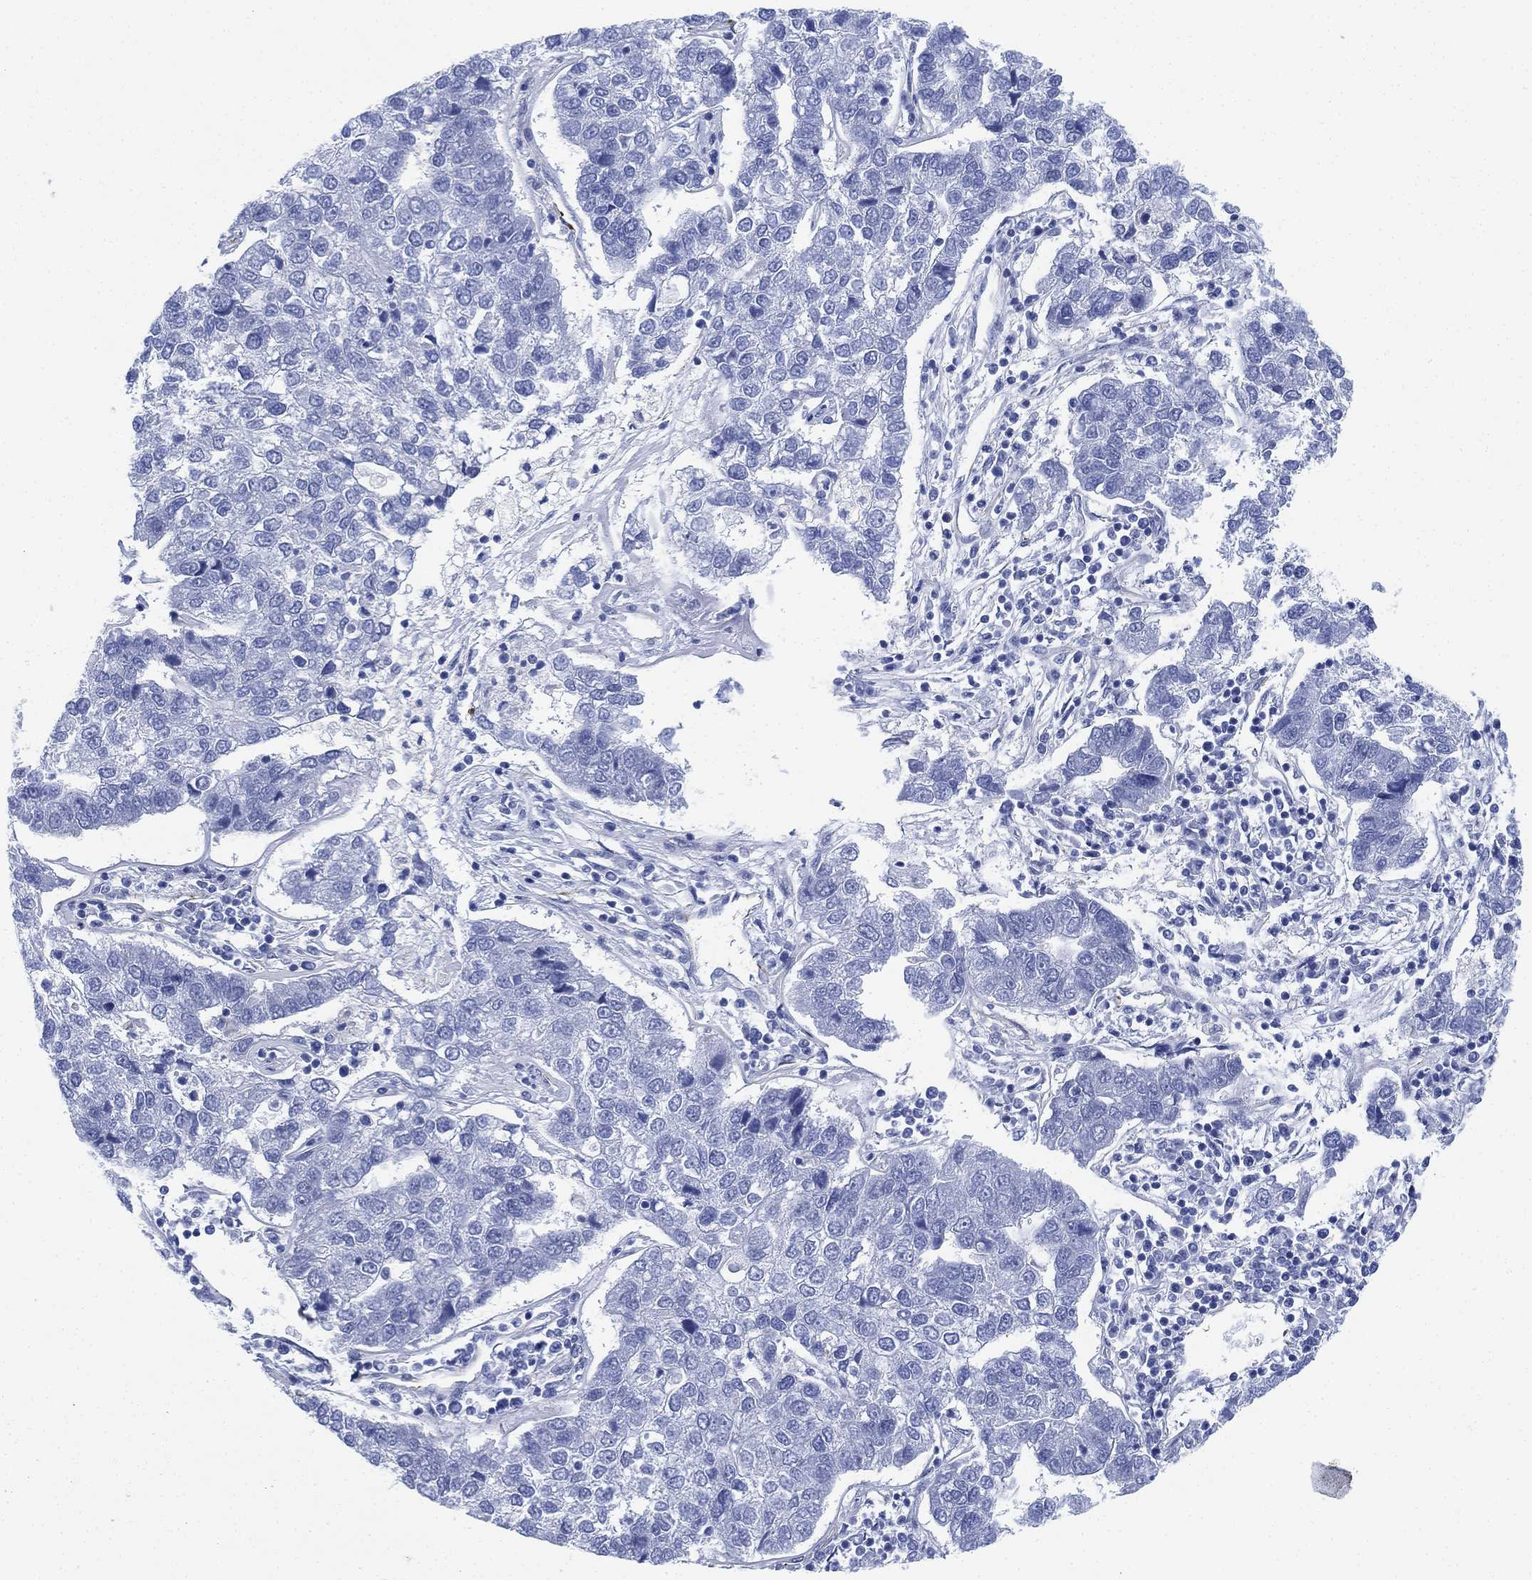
{"staining": {"intensity": "negative", "quantity": "none", "location": "none"}, "tissue": "pancreatic cancer", "cell_type": "Tumor cells", "image_type": "cancer", "snomed": [{"axis": "morphology", "description": "Adenocarcinoma, NOS"}, {"axis": "topography", "description": "Pancreas"}], "caption": "Tumor cells show no significant protein expression in pancreatic cancer.", "gene": "PSKH2", "patient": {"sex": "female", "age": 61}}